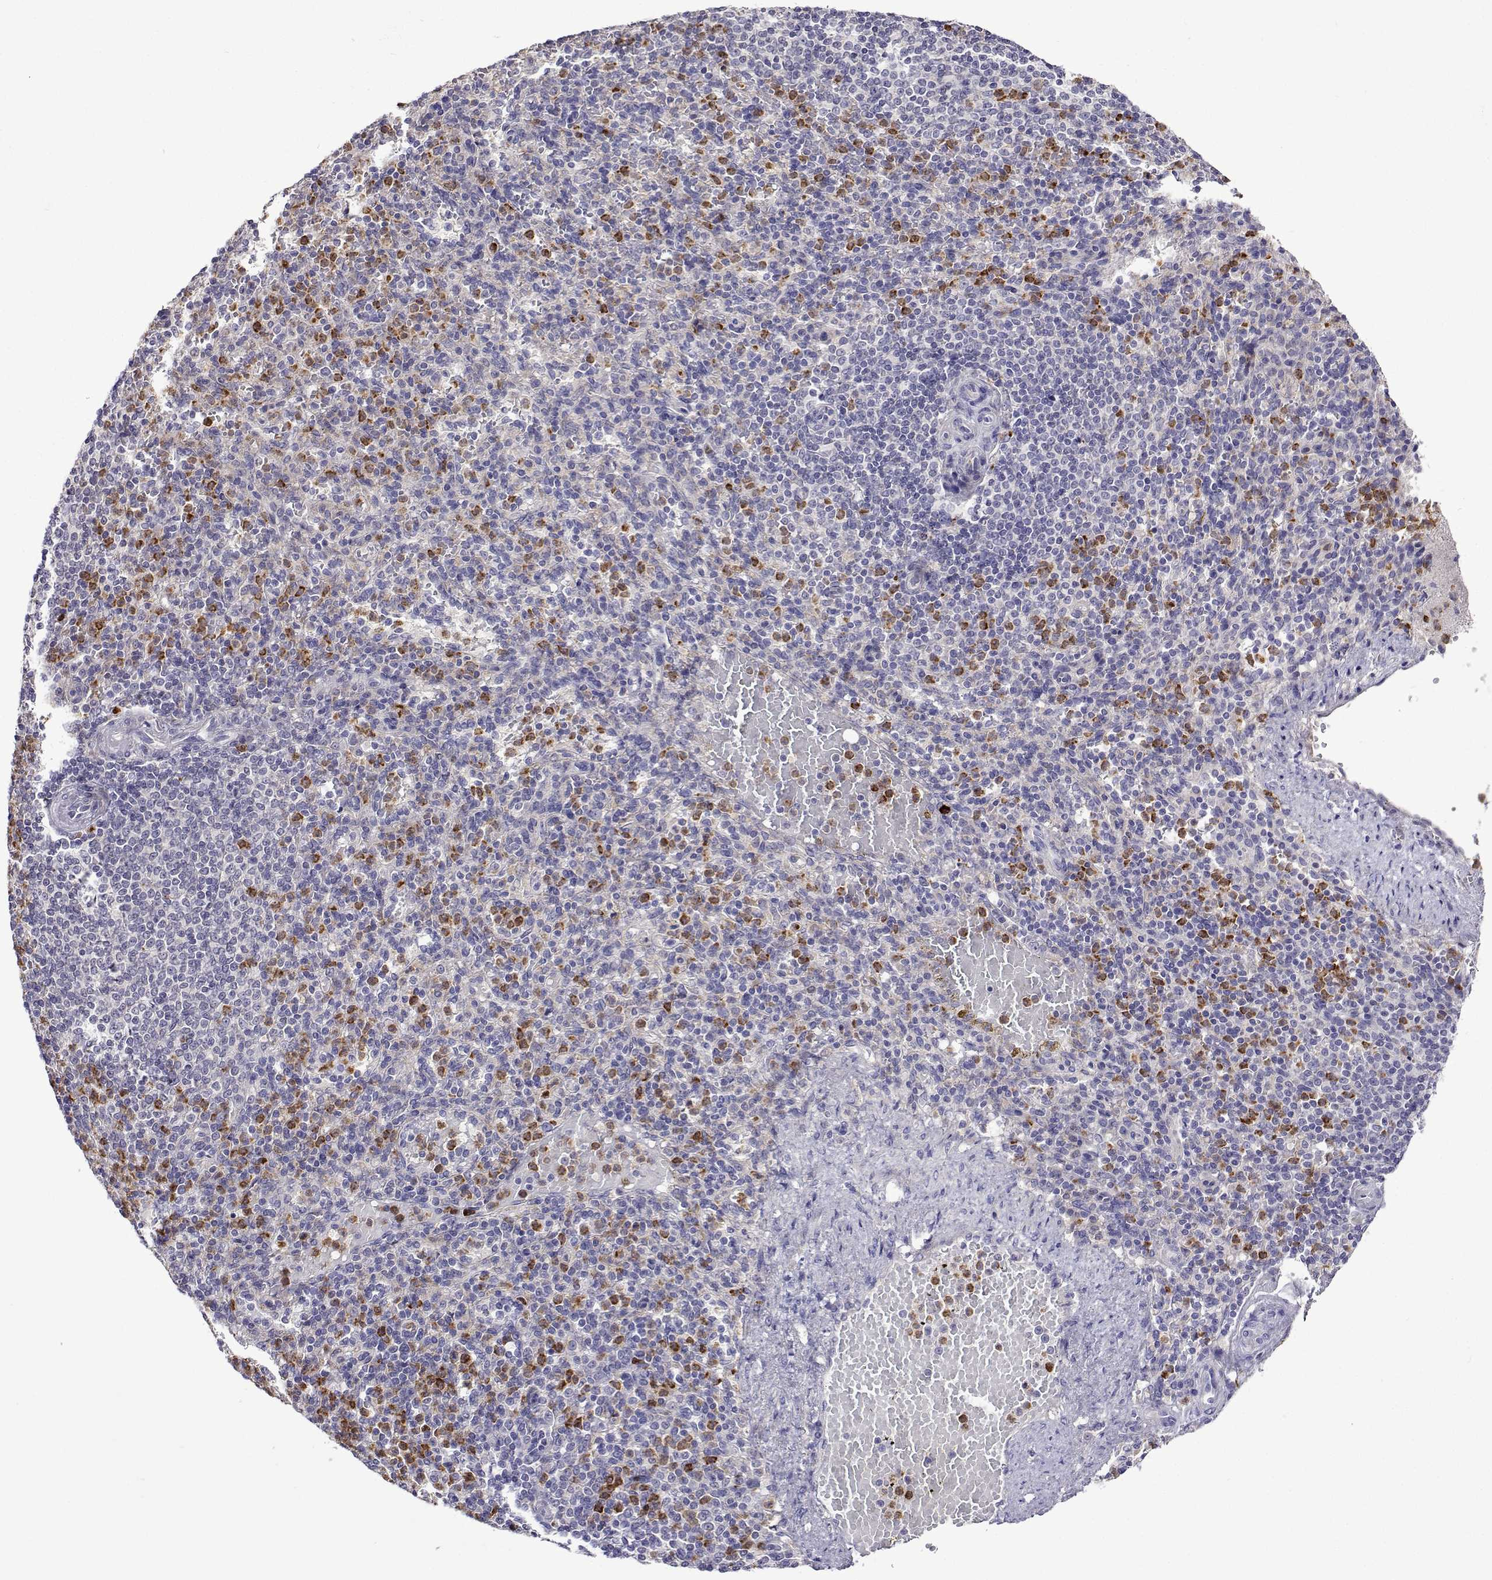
{"staining": {"intensity": "strong", "quantity": "<25%", "location": "cytoplasmic/membranous"}, "tissue": "spleen", "cell_type": "Cells in red pulp", "image_type": "normal", "snomed": [{"axis": "morphology", "description": "Normal tissue, NOS"}, {"axis": "topography", "description": "Spleen"}], "caption": "Cells in red pulp reveal medium levels of strong cytoplasmic/membranous staining in about <25% of cells in benign spleen.", "gene": "SULT2A1", "patient": {"sex": "female", "age": 74}}